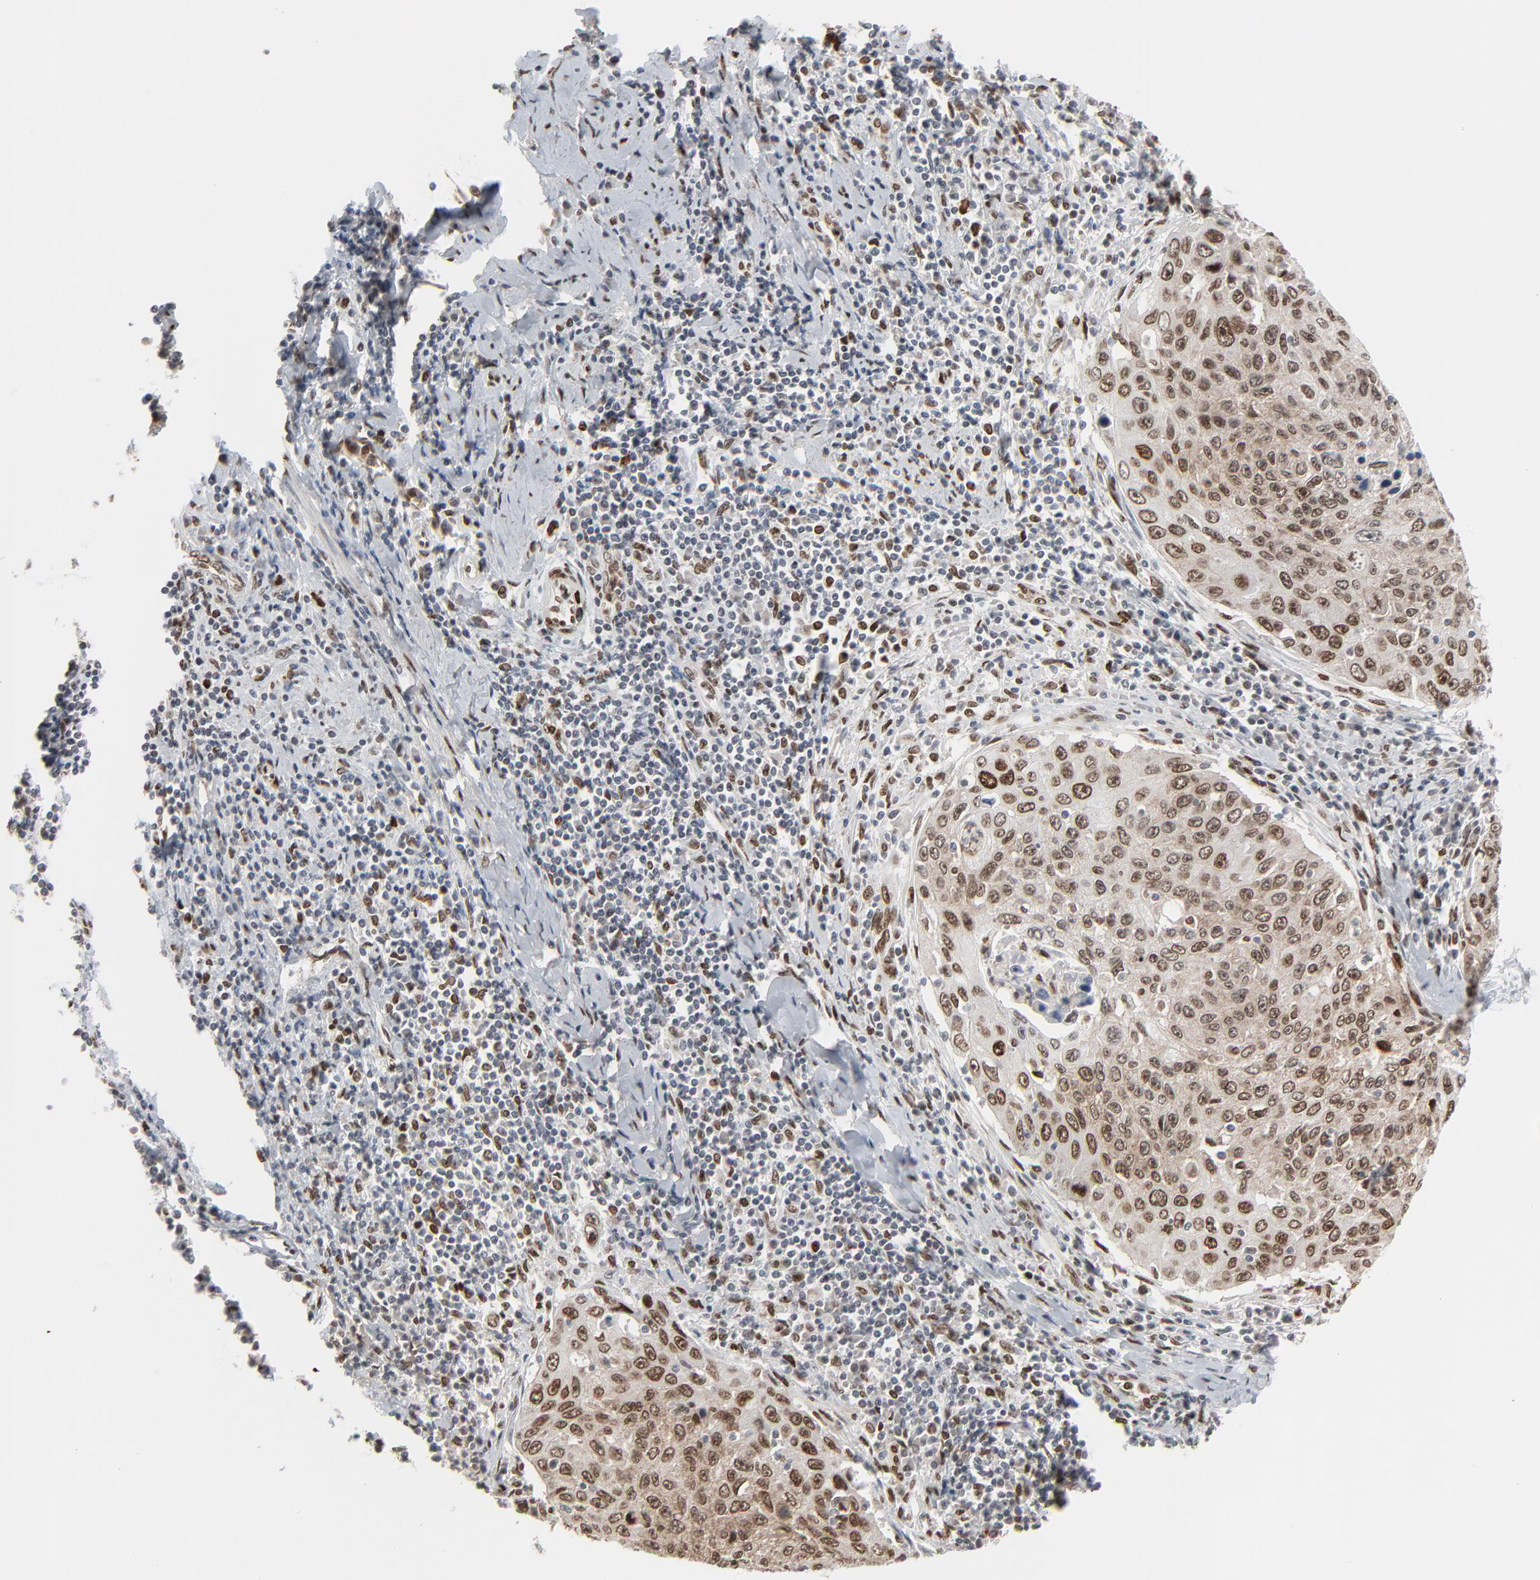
{"staining": {"intensity": "strong", "quantity": ">75%", "location": "nuclear"}, "tissue": "cervical cancer", "cell_type": "Tumor cells", "image_type": "cancer", "snomed": [{"axis": "morphology", "description": "Squamous cell carcinoma, NOS"}, {"axis": "topography", "description": "Cervix"}], "caption": "The micrograph exhibits immunohistochemical staining of cervical cancer (squamous cell carcinoma). There is strong nuclear expression is appreciated in approximately >75% of tumor cells.", "gene": "CUX1", "patient": {"sex": "female", "age": 53}}